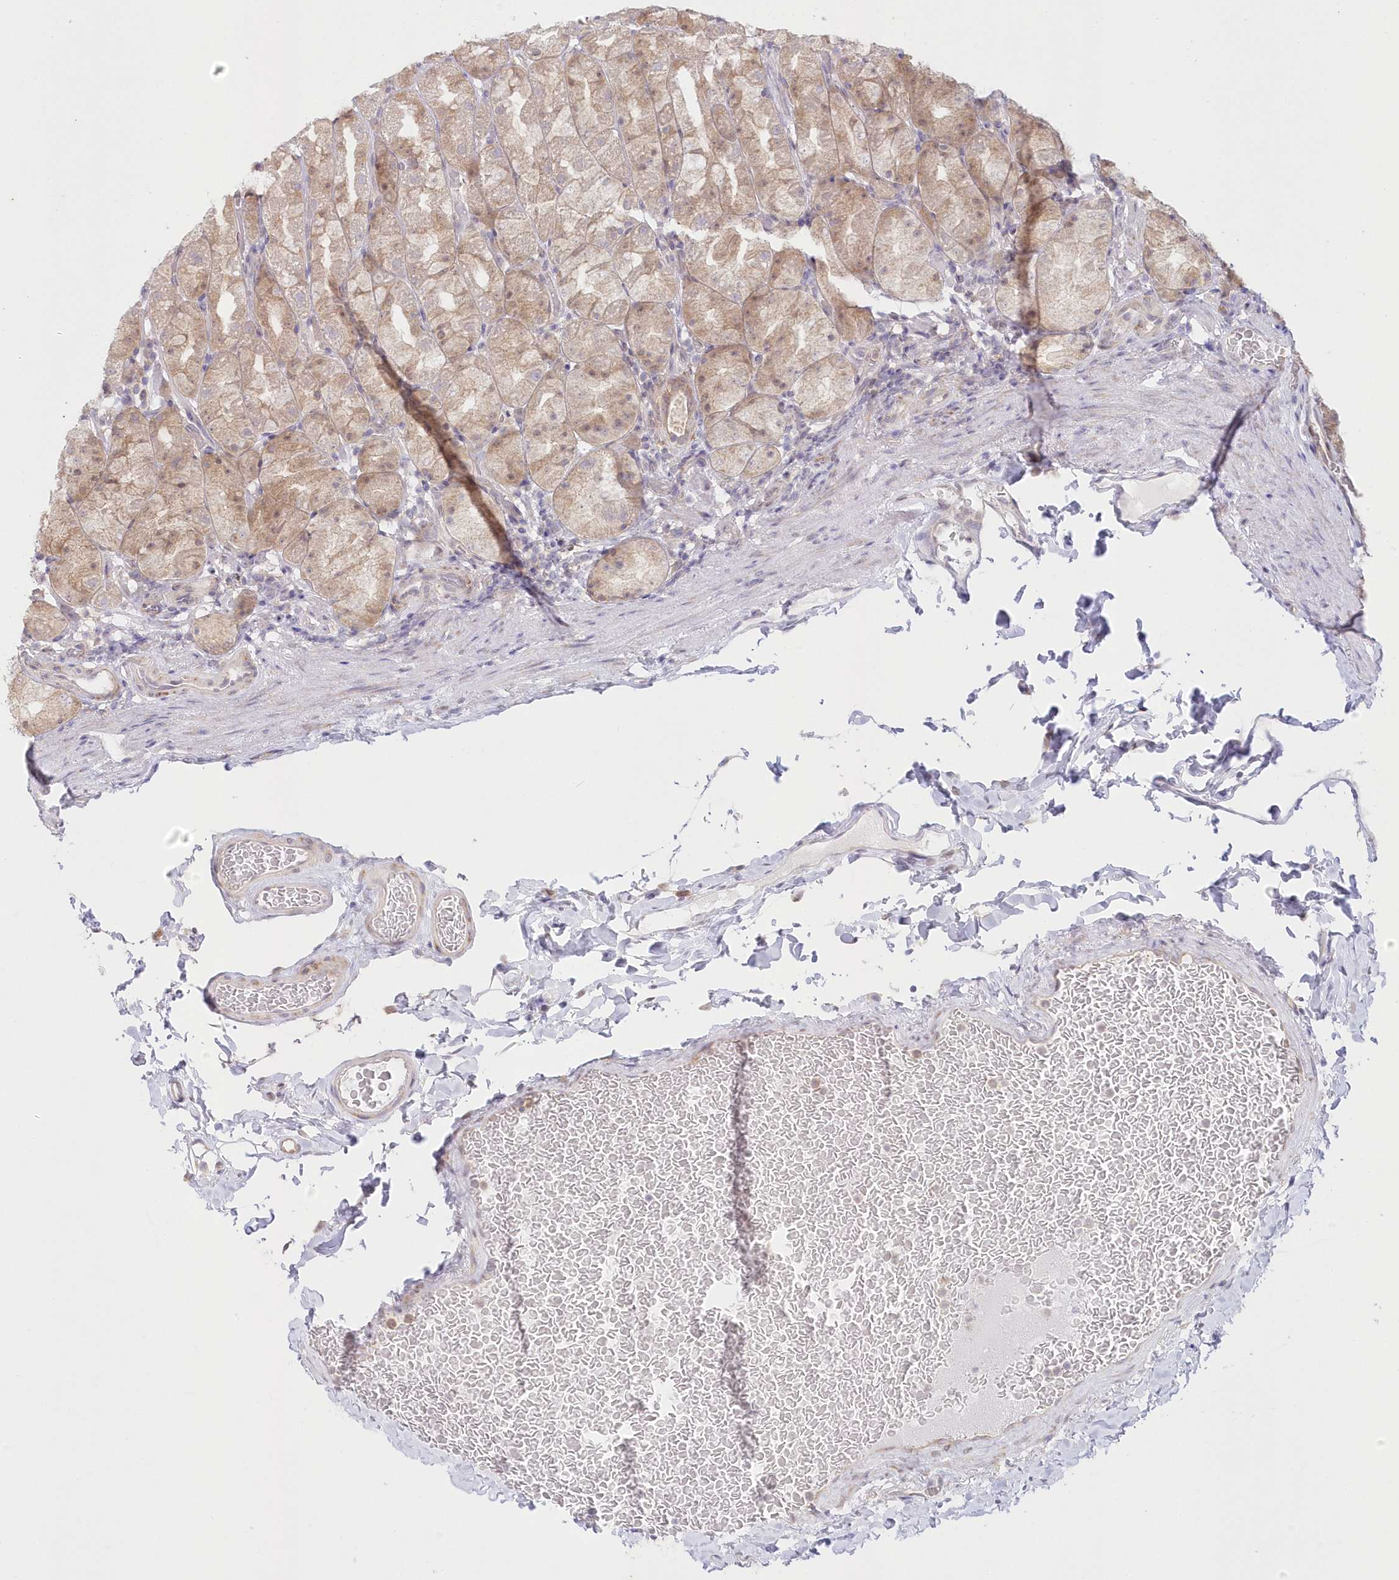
{"staining": {"intensity": "weak", "quantity": ">75%", "location": "cytoplasmic/membranous"}, "tissue": "stomach", "cell_type": "Glandular cells", "image_type": "normal", "snomed": [{"axis": "morphology", "description": "Normal tissue, NOS"}, {"axis": "topography", "description": "Stomach, upper"}], "caption": "Stomach stained with a brown dye exhibits weak cytoplasmic/membranous positive expression in about >75% of glandular cells.", "gene": "RNPEP", "patient": {"sex": "male", "age": 68}}